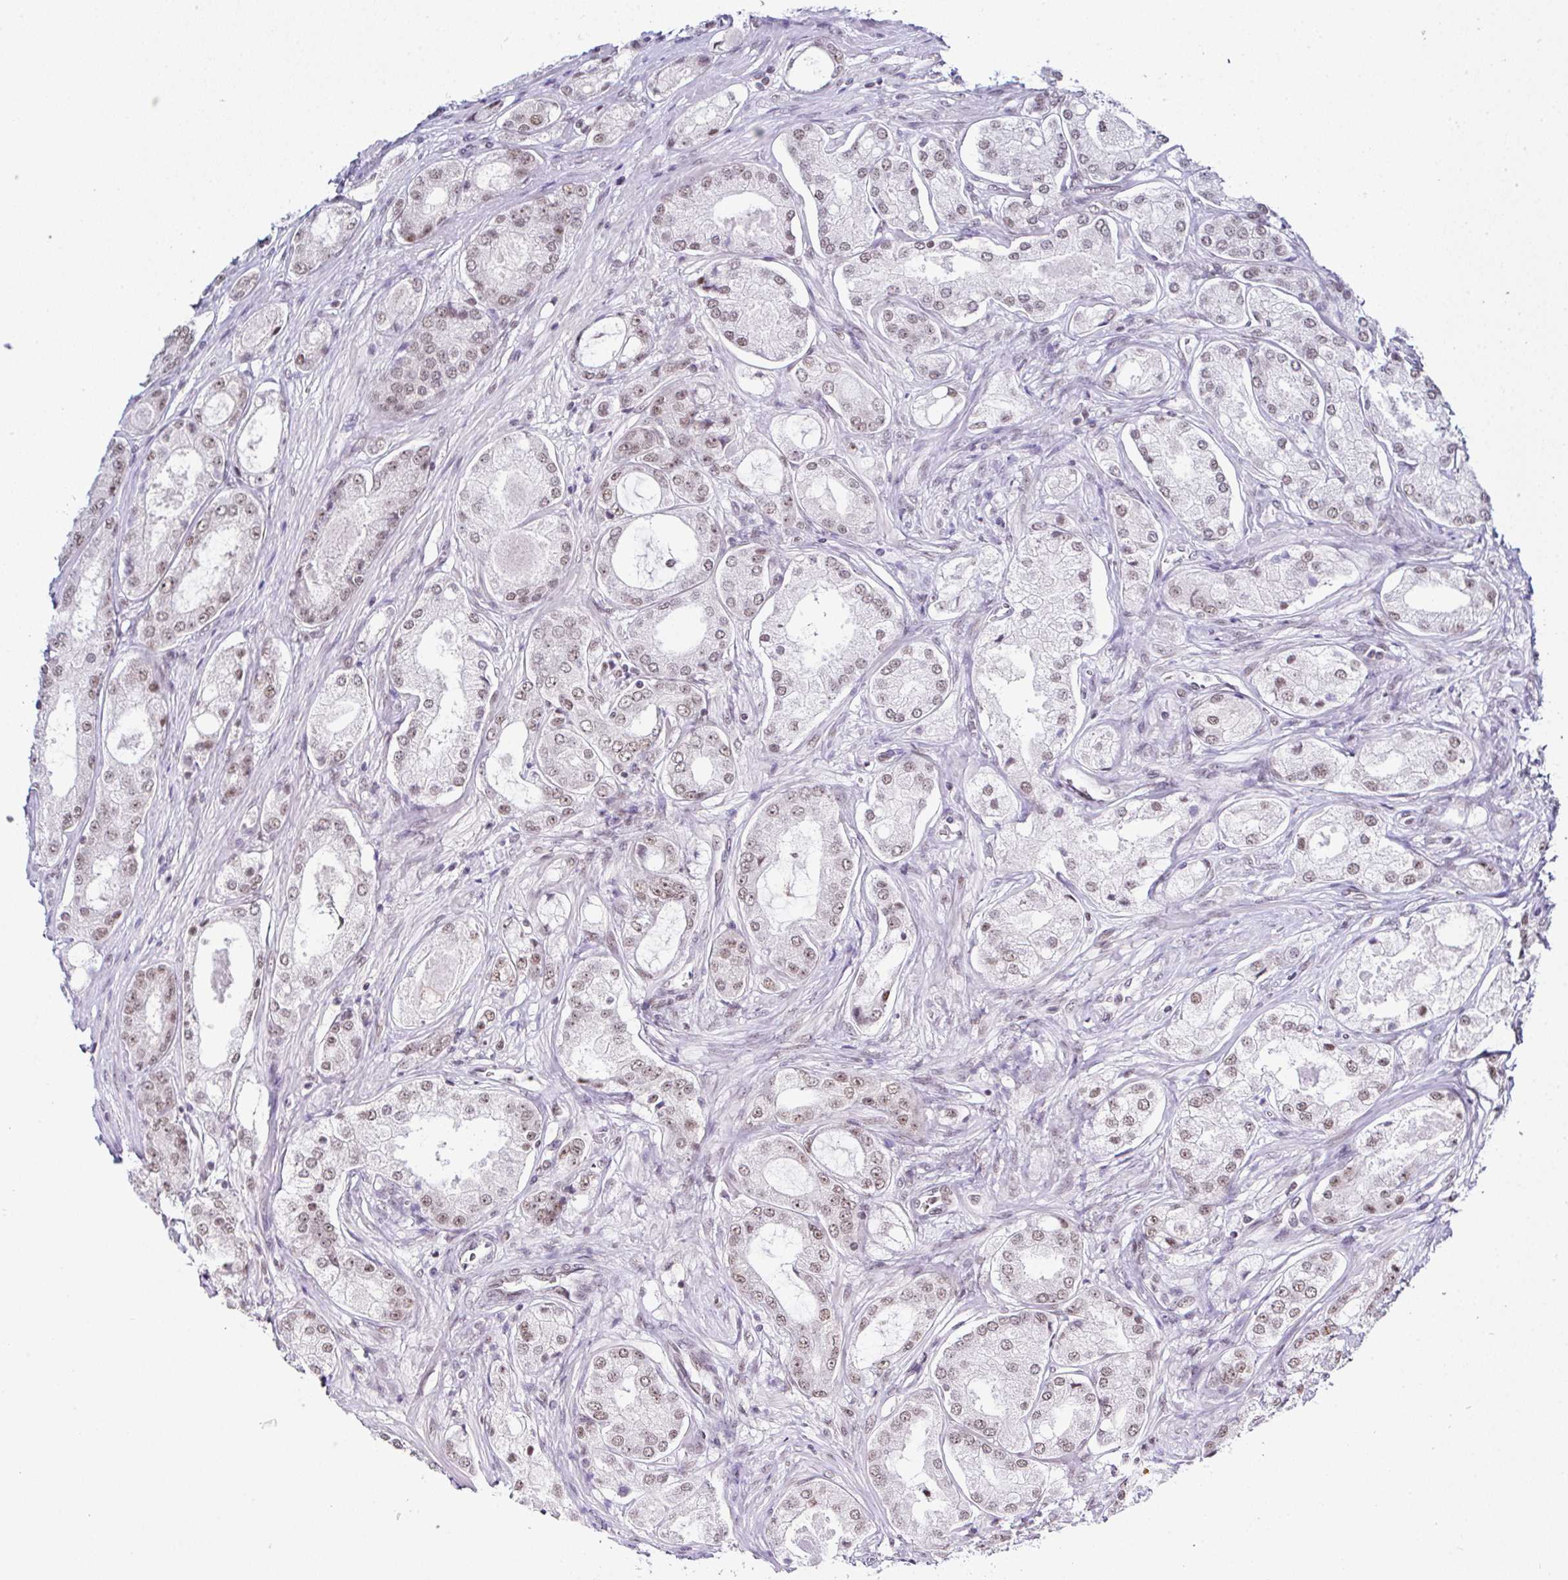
{"staining": {"intensity": "weak", "quantity": ">75%", "location": "nuclear"}, "tissue": "prostate cancer", "cell_type": "Tumor cells", "image_type": "cancer", "snomed": [{"axis": "morphology", "description": "Adenocarcinoma, Low grade"}, {"axis": "topography", "description": "Prostate"}], "caption": "A histopathology image of human prostate cancer stained for a protein shows weak nuclear brown staining in tumor cells.", "gene": "PTPN2", "patient": {"sex": "male", "age": 68}}